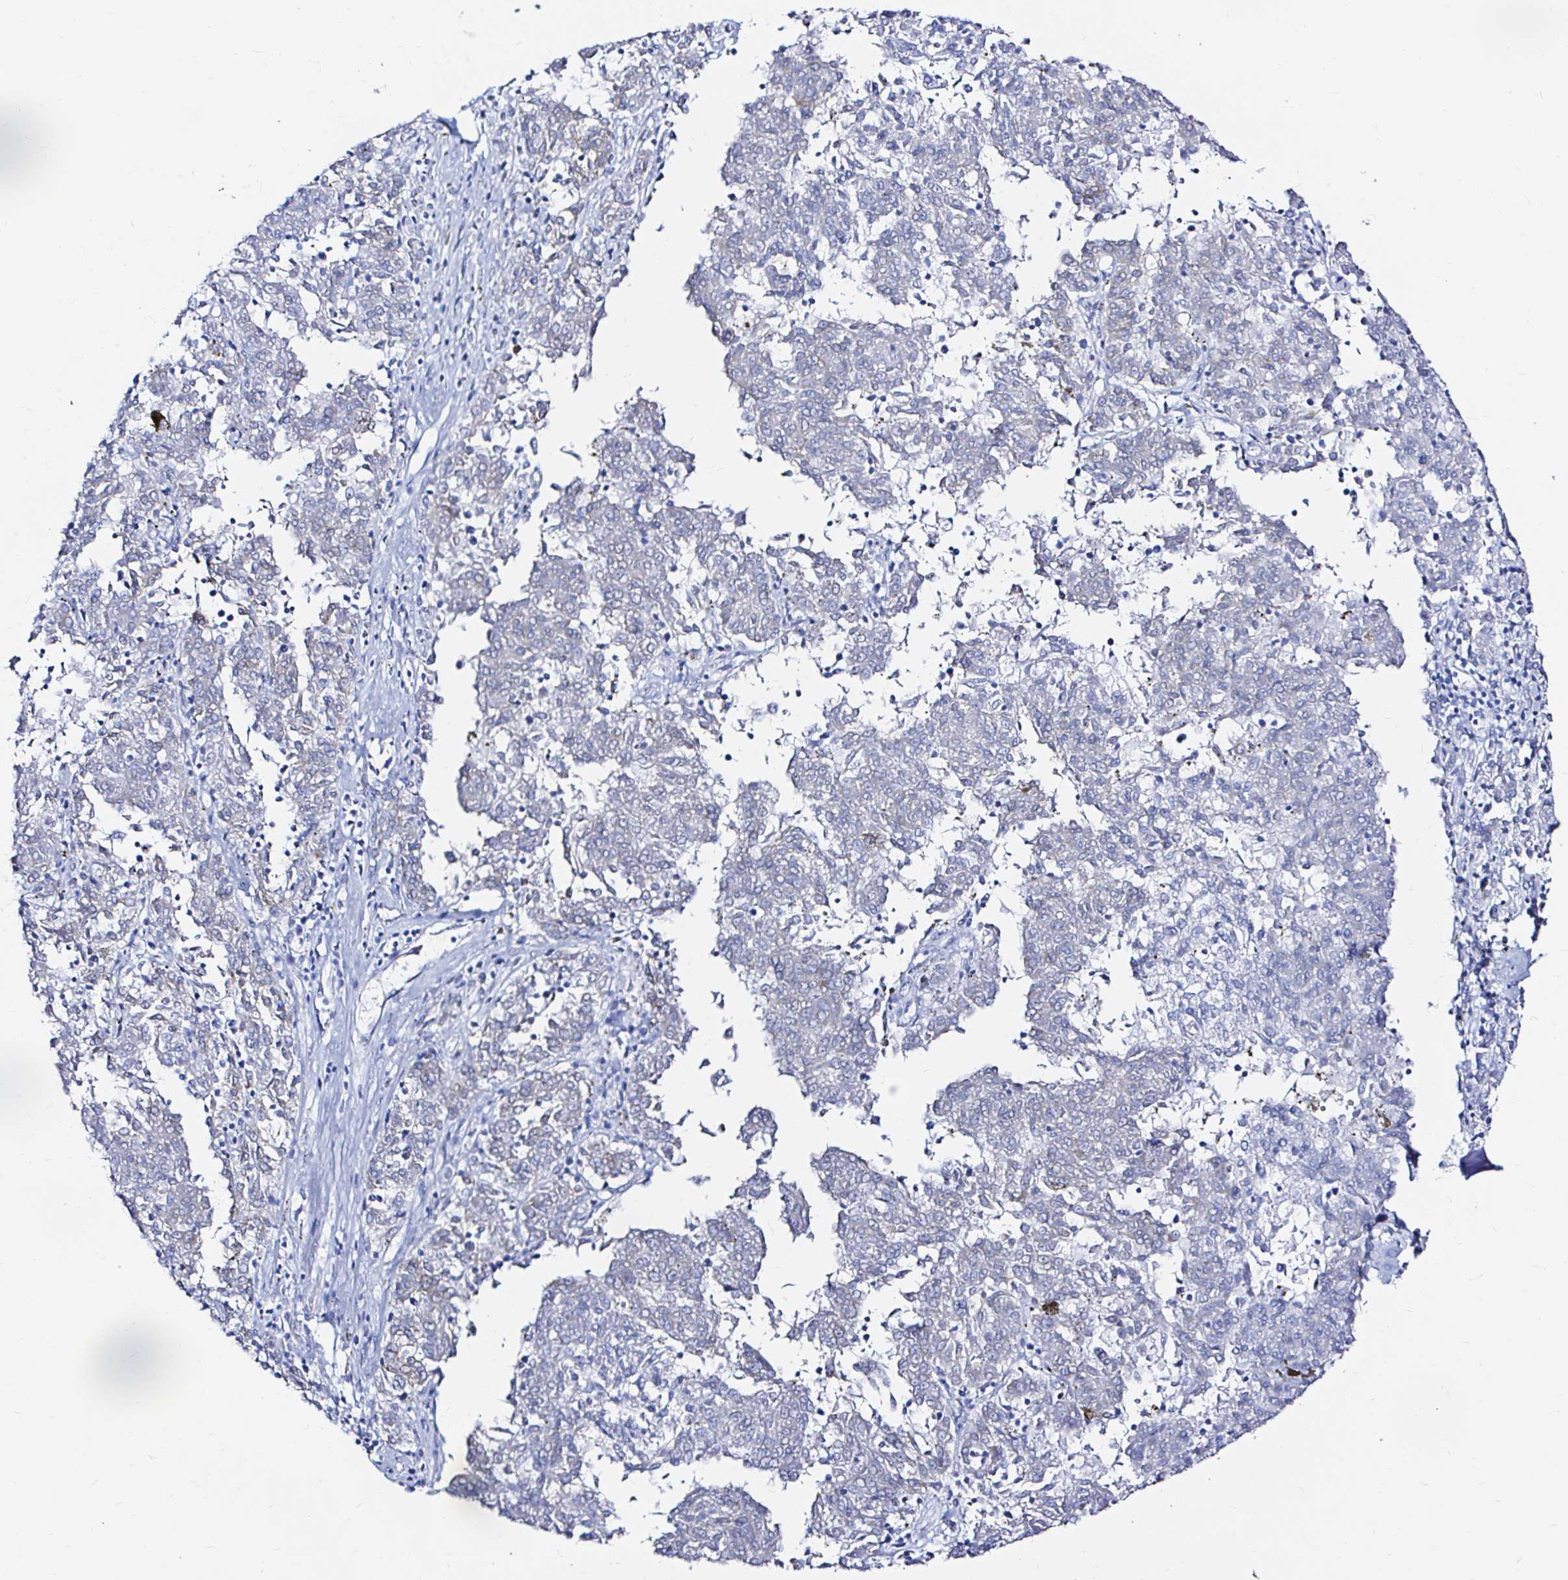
{"staining": {"intensity": "negative", "quantity": "none", "location": "none"}, "tissue": "melanoma", "cell_type": "Tumor cells", "image_type": "cancer", "snomed": [{"axis": "morphology", "description": "Malignant melanoma, NOS"}, {"axis": "topography", "description": "Skin"}], "caption": "Image shows no protein positivity in tumor cells of malignant melanoma tissue. Brightfield microscopy of immunohistochemistry (IHC) stained with DAB (brown) and hematoxylin (blue), captured at high magnification.", "gene": "ZNF432", "patient": {"sex": "female", "age": 72}}